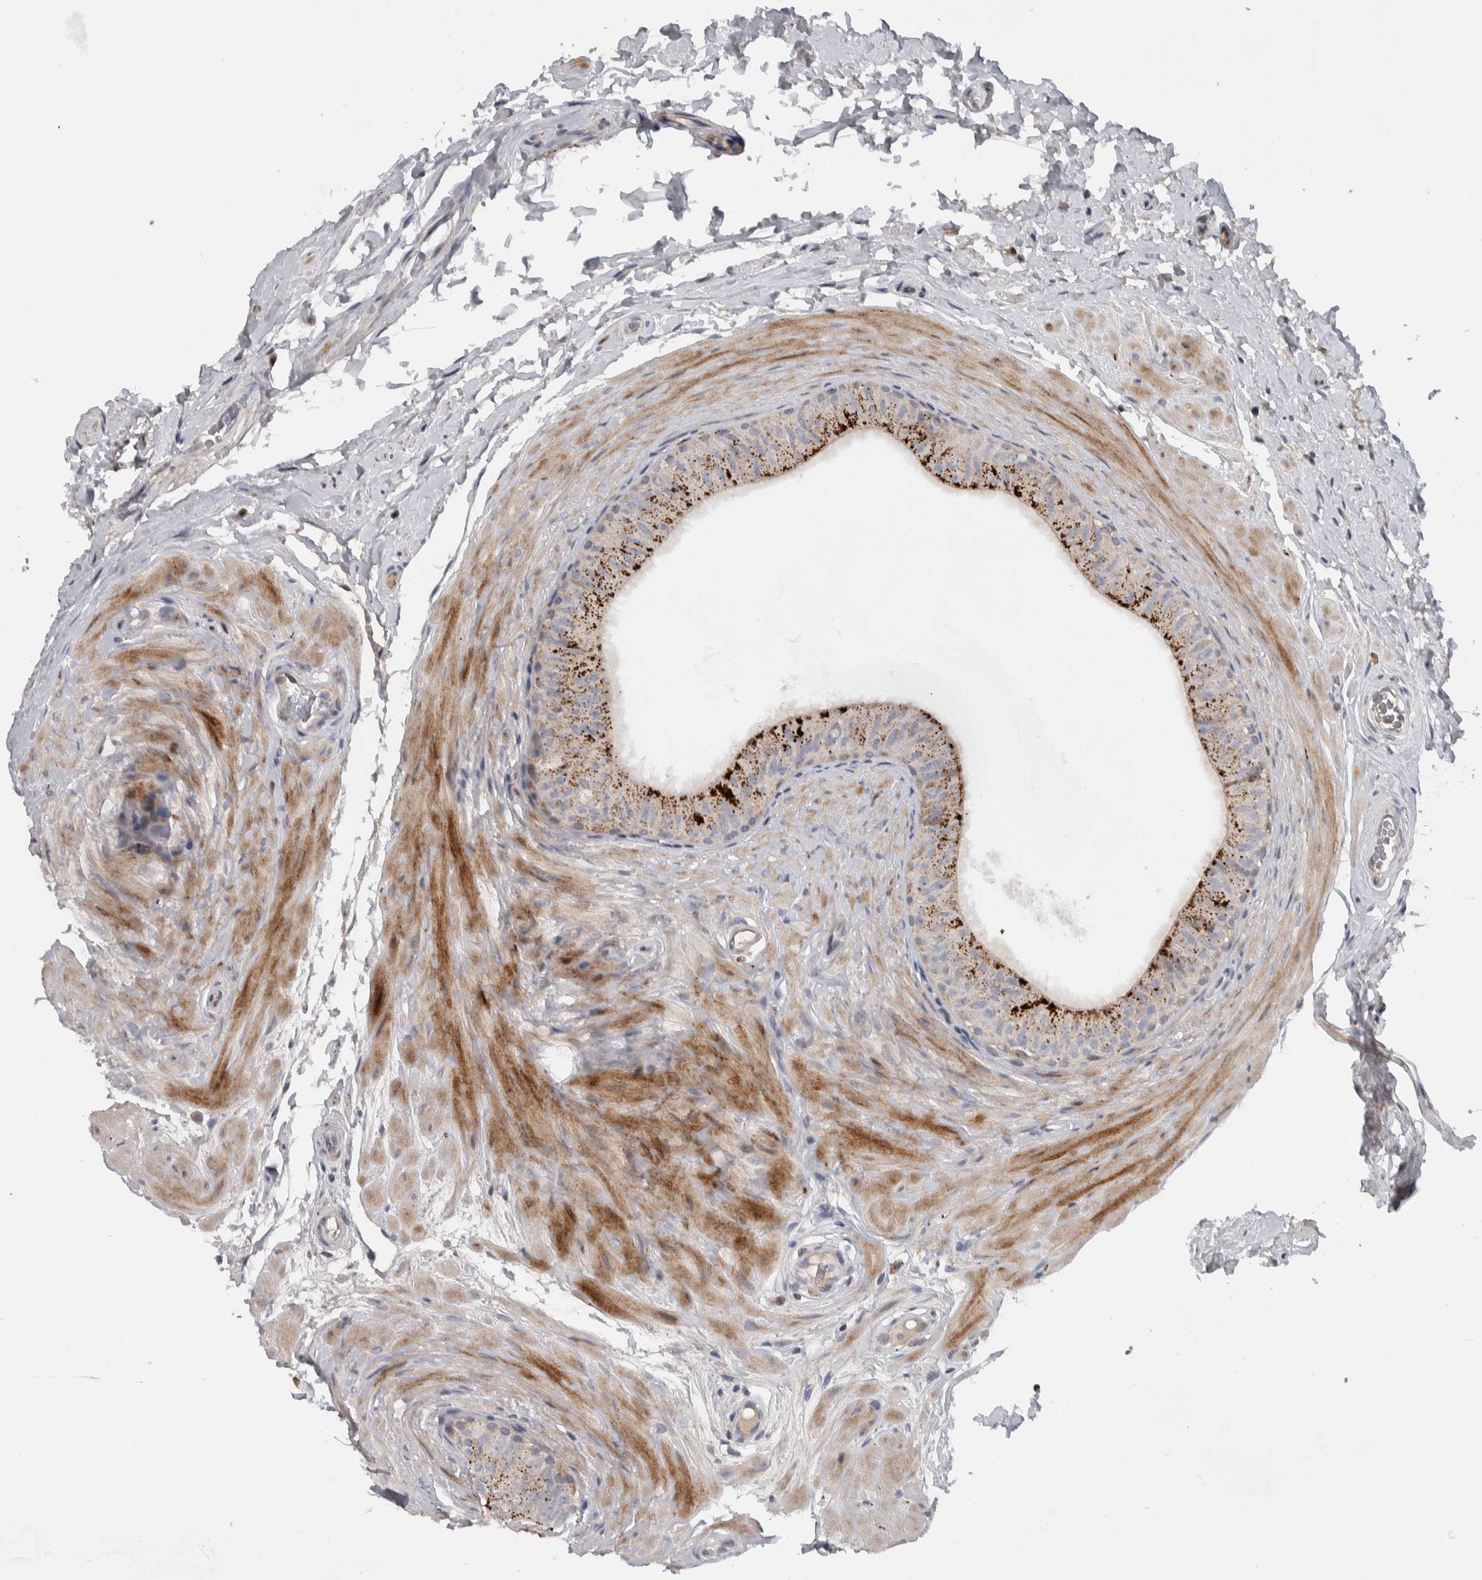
{"staining": {"intensity": "strong", "quantity": "25%-75%", "location": "cytoplasmic/membranous"}, "tissue": "epididymis", "cell_type": "Glandular cells", "image_type": "normal", "snomed": [{"axis": "morphology", "description": "Normal tissue, NOS"}, {"axis": "topography", "description": "Epididymis"}], "caption": "A brown stain shows strong cytoplasmic/membranous staining of a protein in glandular cells of benign human epididymis. (IHC, brightfield microscopy, high magnification).", "gene": "FAM83G", "patient": {"sex": "male", "age": 34}}